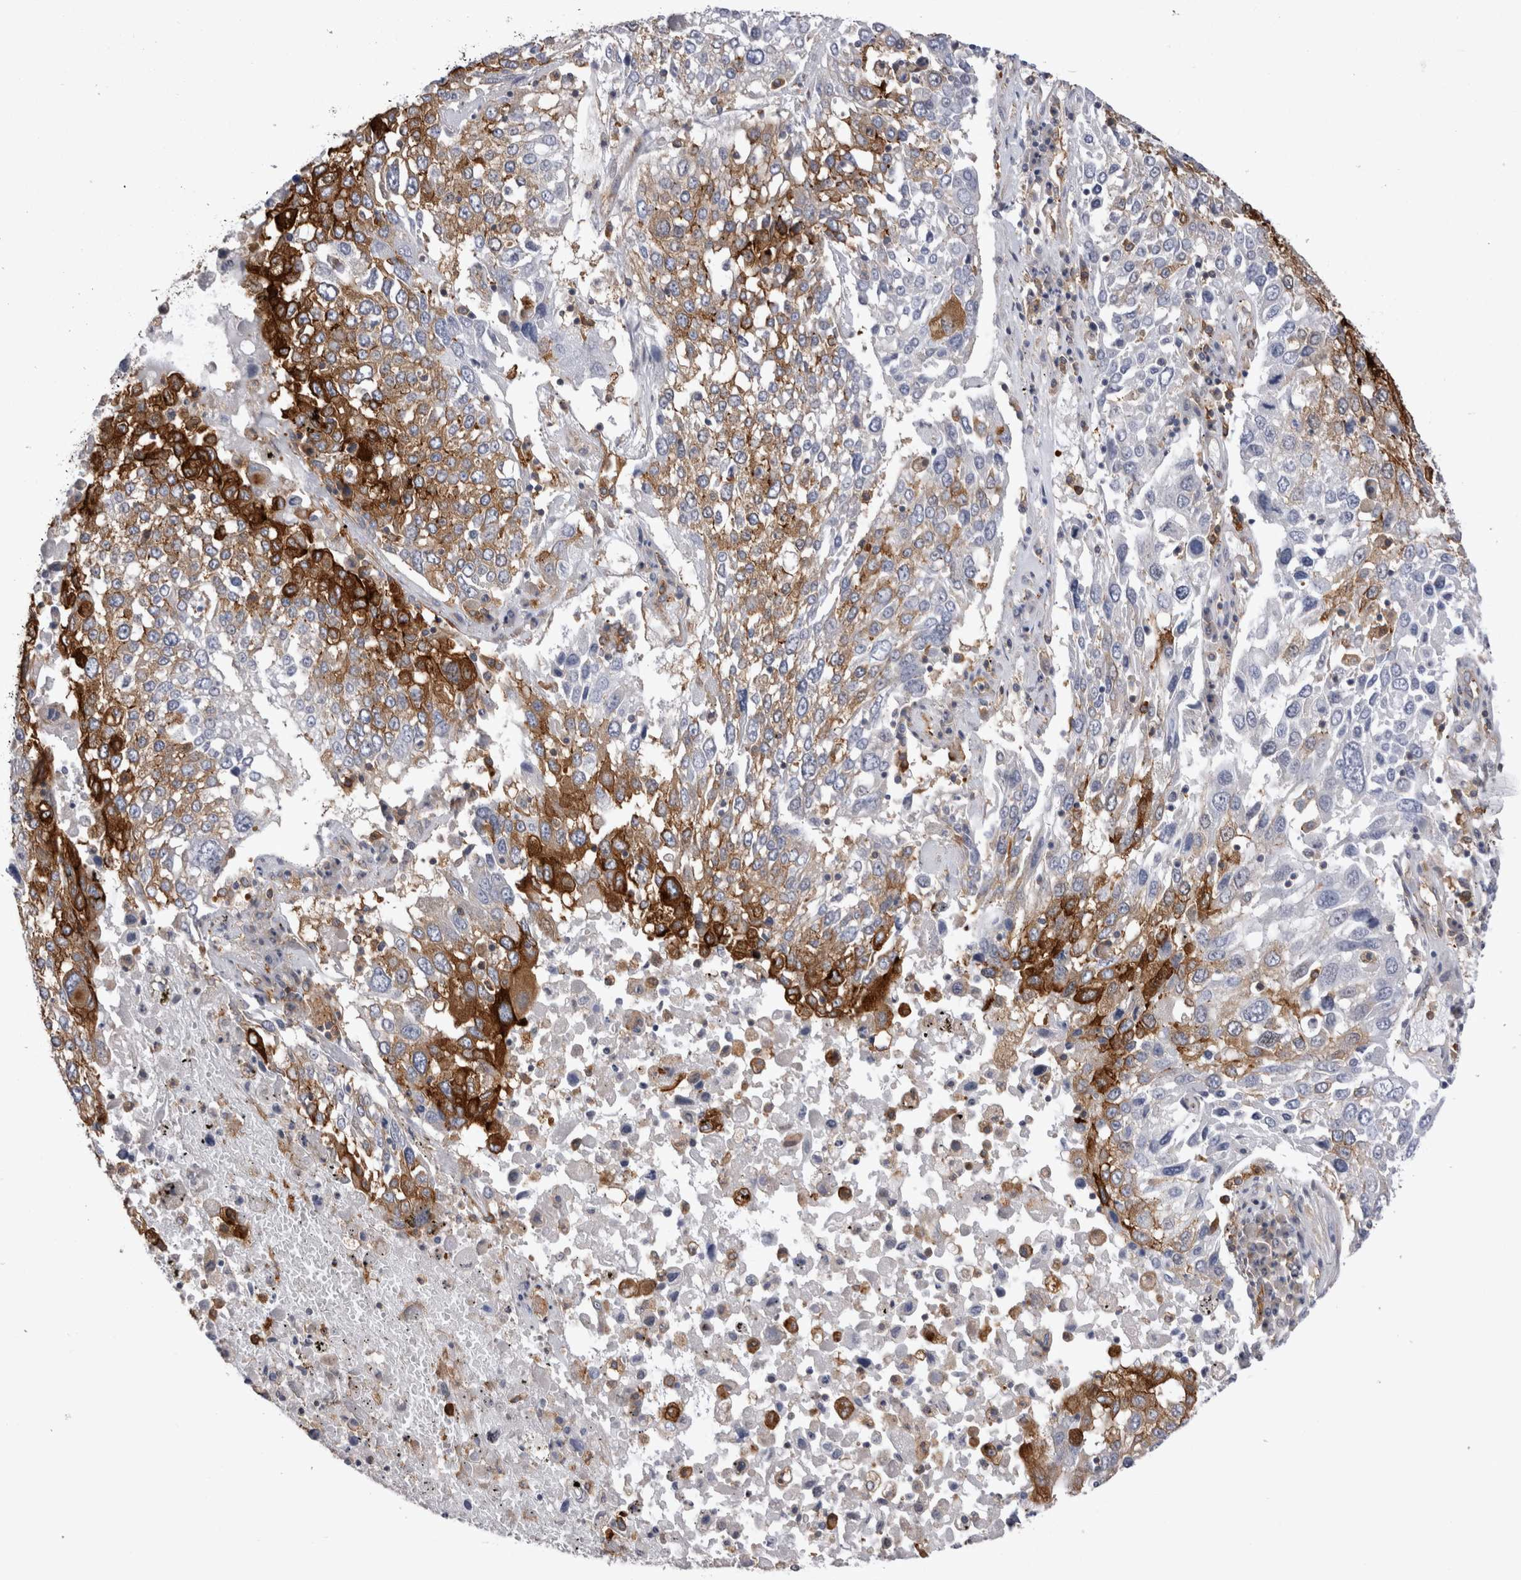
{"staining": {"intensity": "strong", "quantity": "25%-75%", "location": "cytoplasmic/membranous"}, "tissue": "lung cancer", "cell_type": "Tumor cells", "image_type": "cancer", "snomed": [{"axis": "morphology", "description": "Squamous cell carcinoma, NOS"}, {"axis": "topography", "description": "Lung"}], "caption": "Immunohistochemistry (IHC) image of neoplastic tissue: human lung cancer (squamous cell carcinoma) stained using IHC shows high levels of strong protein expression localized specifically in the cytoplasmic/membranous of tumor cells, appearing as a cytoplasmic/membranous brown color.", "gene": "RAB11FIP1", "patient": {"sex": "male", "age": 65}}